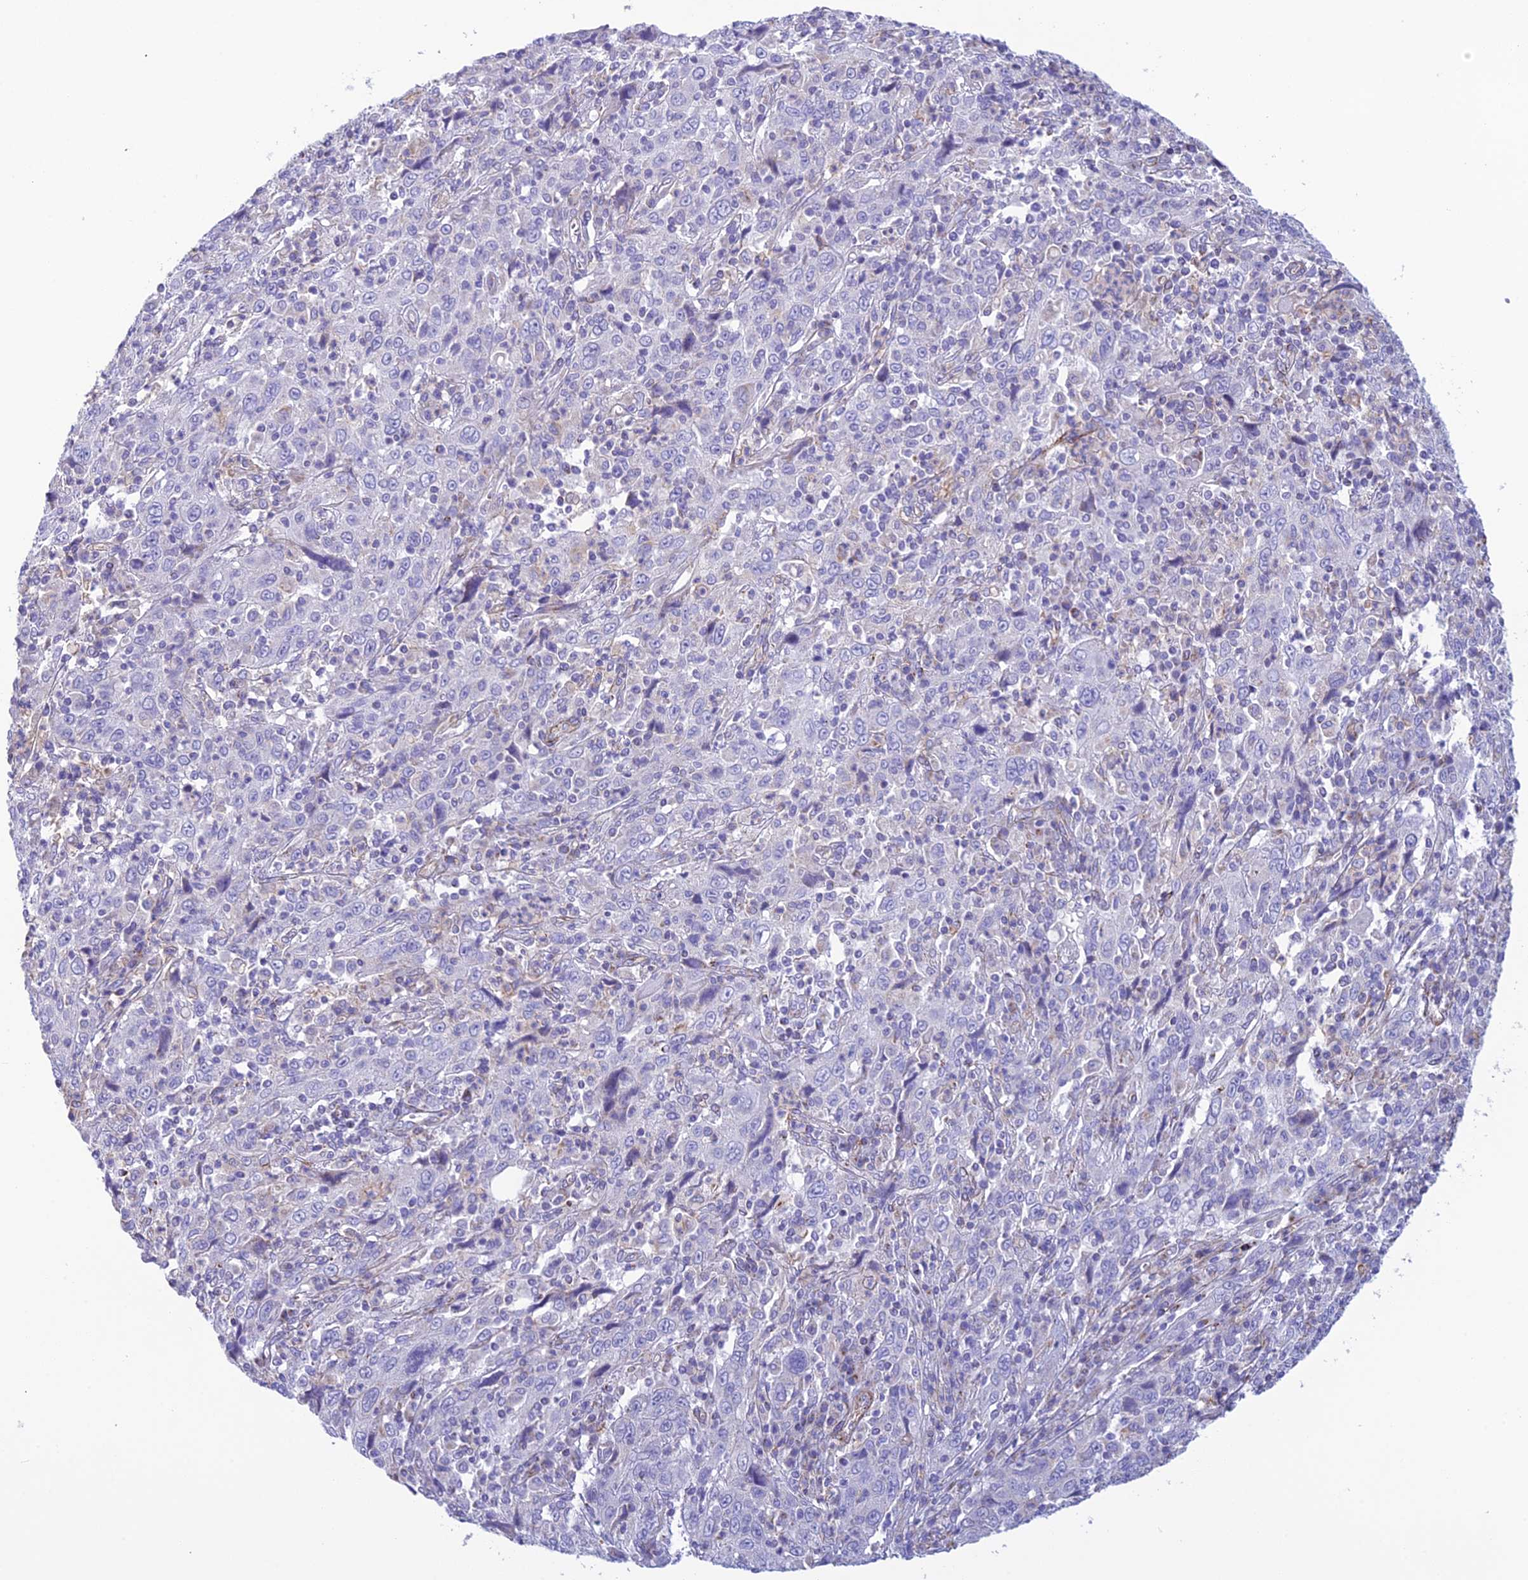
{"staining": {"intensity": "negative", "quantity": "none", "location": "none"}, "tissue": "cervical cancer", "cell_type": "Tumor cells", "image_type": "cancer", "snomed": [{"axis": "morphology", "description": "Squamous cell carcinoma, NOS"}, {"axis": "topography", "description": "Cervix"}], "caption": "Immunohistochemistry of cervical cancer (squamous cell carcinoma) exhibits no positivity in tumor cells. The staining was performed using DAB (3,3'-diaminobenzidine) to visualize the protein expression in brown, while the nuclei were stained in blue with hematoxylin (Magnification: 20x).", "gene": "POMGNT1", "patient": {"sex": "female", "age": 46}}